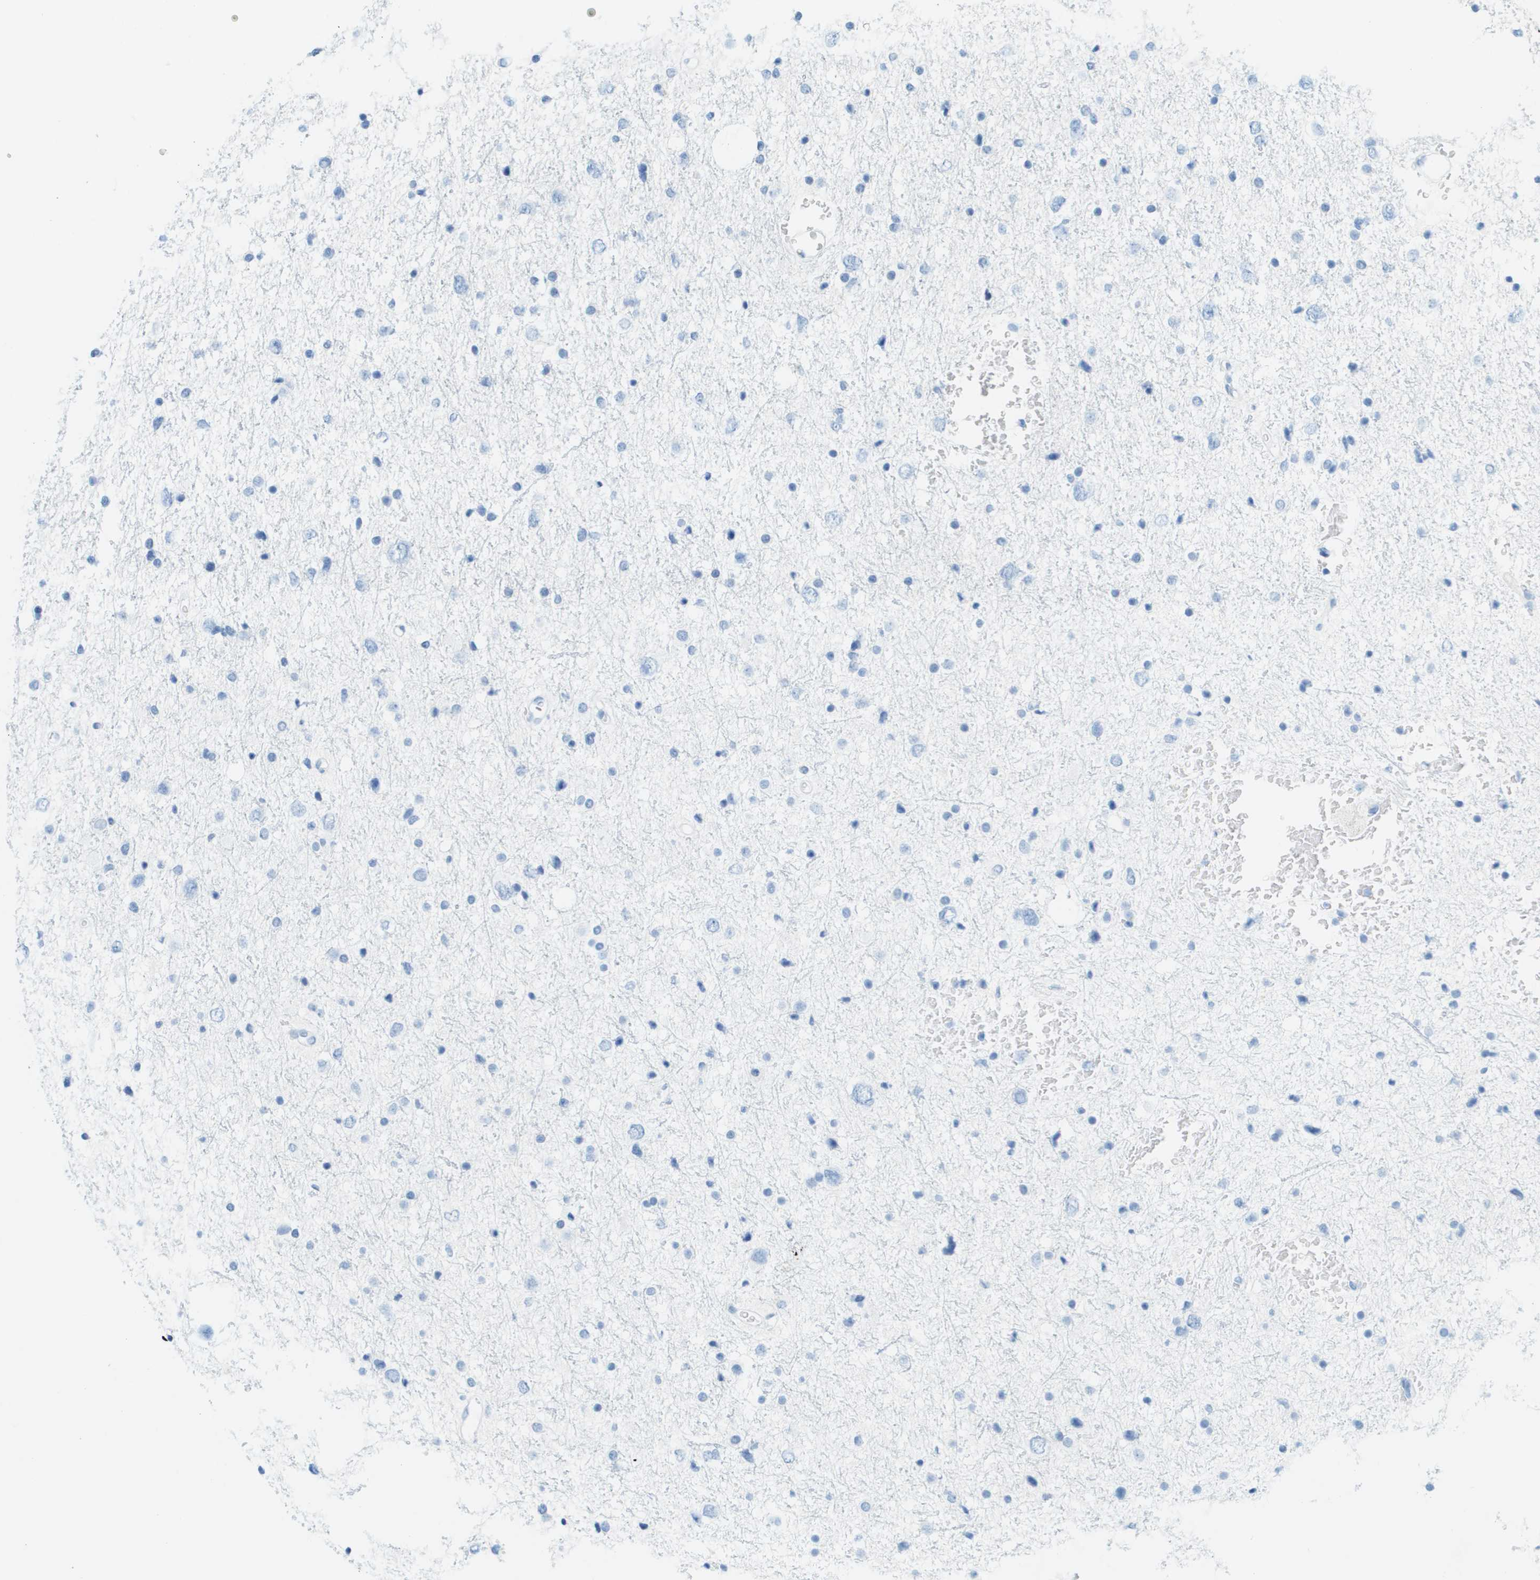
{"staining": {"intensity": "negative", "quantity": "none", "location": "none"}, "tissue": "glioma", "cell_type": "Tumor cells", "image_type": "cancer", "snomed": [{"axis": "morphology", "description": "Glioma, malignant, Low grade"}, {"axis": "topography", "description": "Brain"}], "caption": "DAB (3,3'-diaminobenzidine) immunohistochemical staining of malignant low-grade glioma shows no significant expression in tumor cells.", "gene": "CDHR2", "patient": {"sex": "female", "age": 37}}